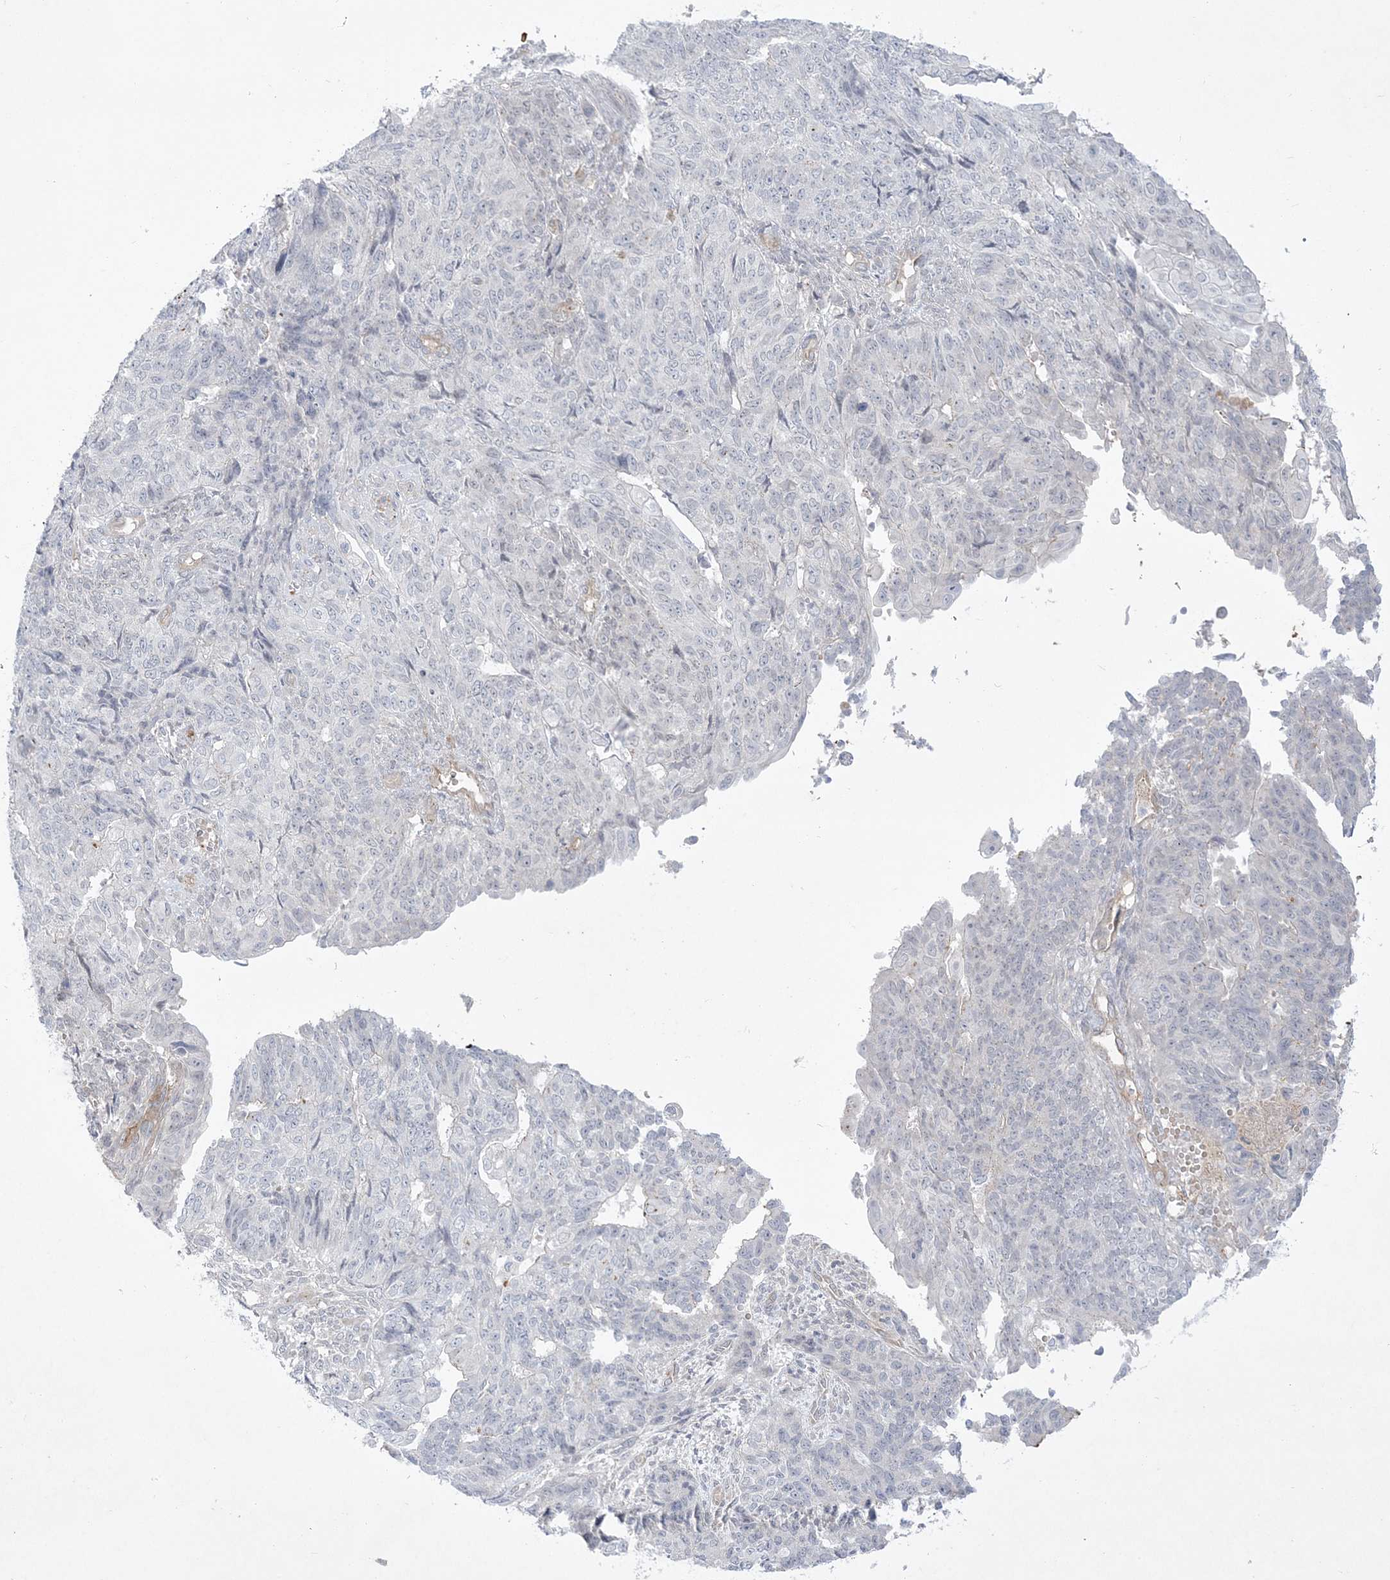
{"staining": {"intensity": "negative", "quantity": "none", "location": "none"}, "tissue": "endometrial cancer", "cell_type": "Tumor cells", "image_type": "cancer", "snomed": [{"axis": "morphology", "description": "Adenocarcinoma, NOS"}, {"axis": "topography", "description": "Endometrium"}], "caption": "Protein analysis of endometrial adenocarcinoma reveals no significant staining in tumor cells.", "gene": "ADAMTS12", "patient": {"sex": "female", "age": 32}}